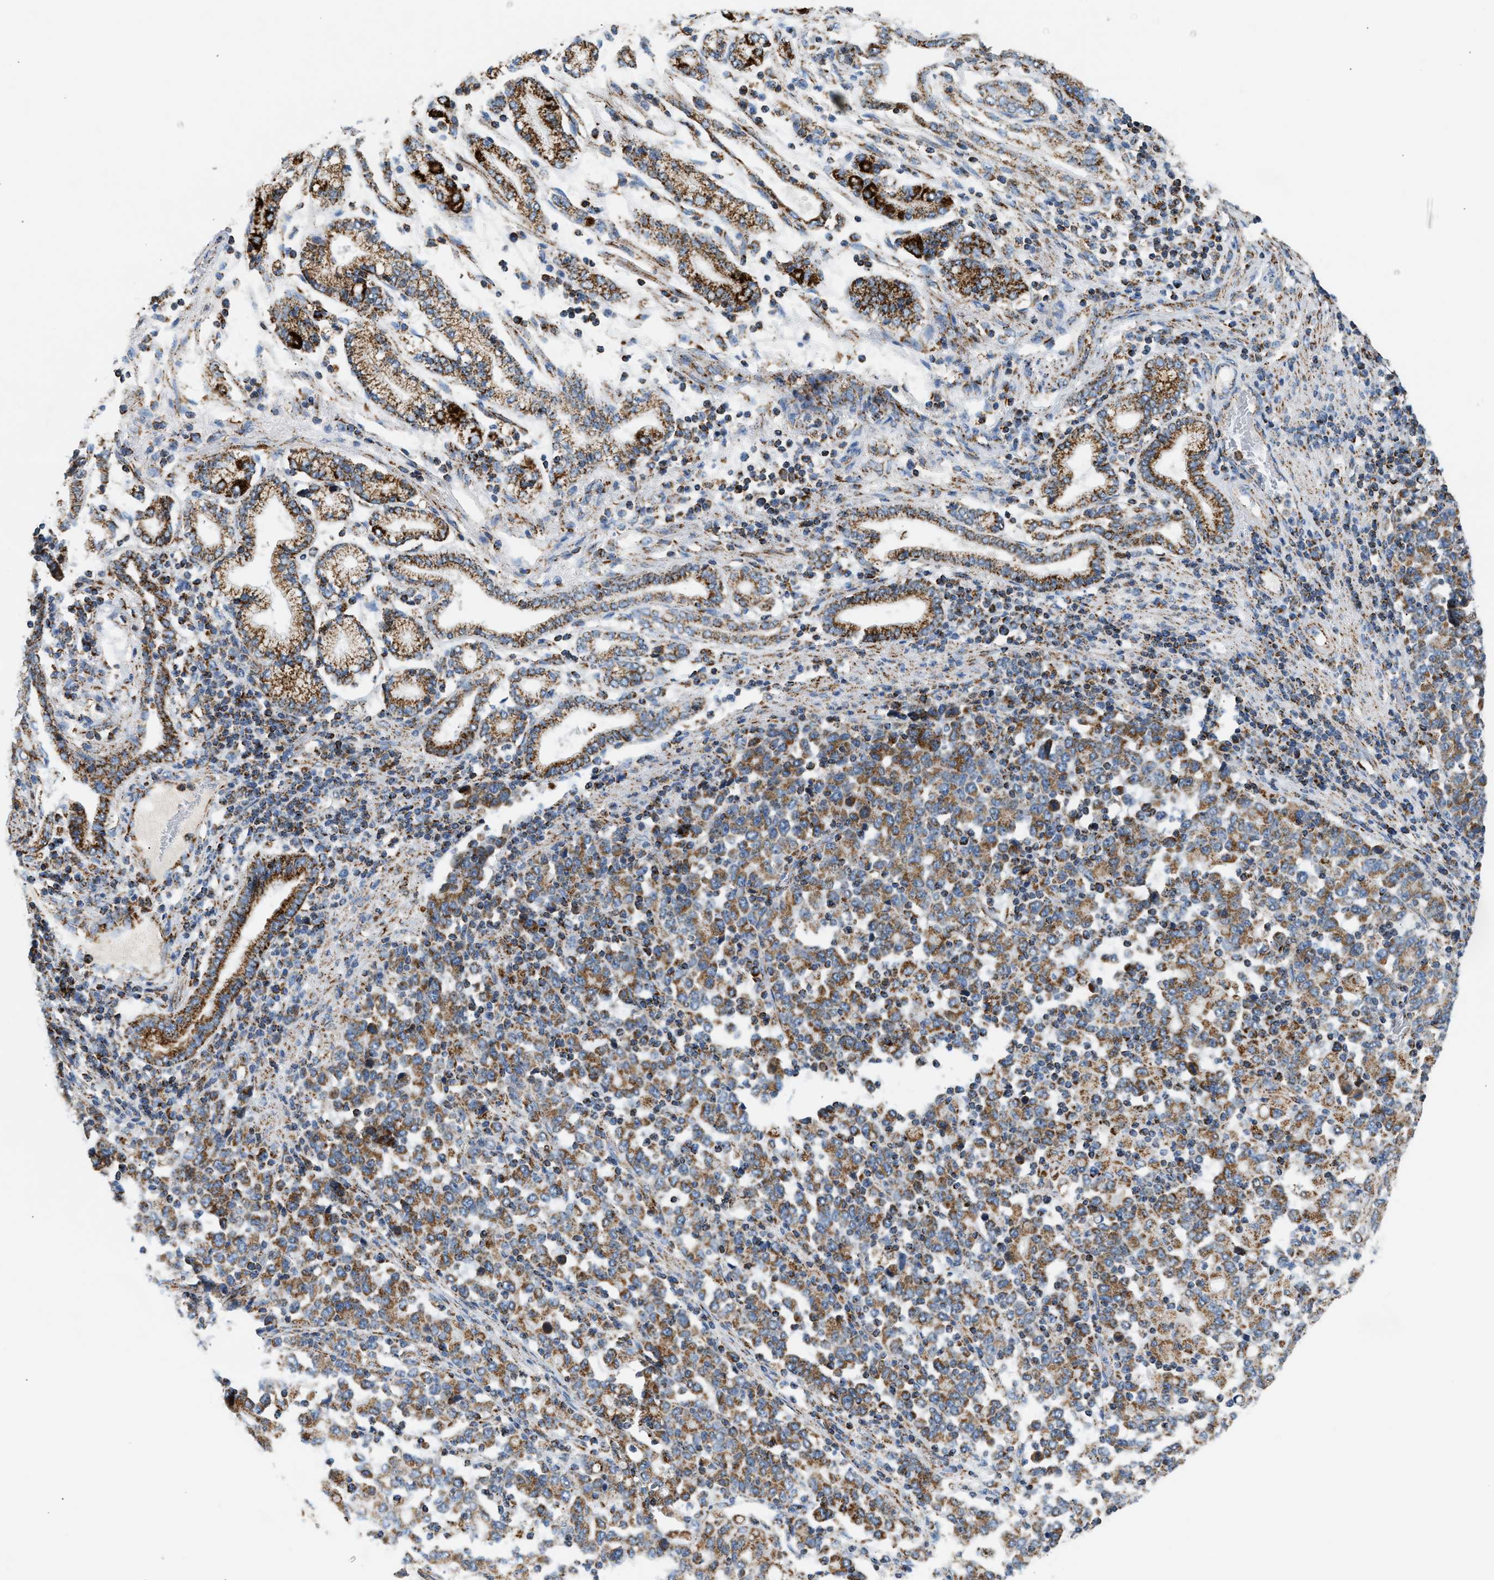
{"staining": {"intensity": "moderate", "quantity": ">75%", "location": "cytoplasmic/membranous"}, "tissue": "stomach cancer", "cell_type": "Tumor cells", "image_type": "cancer", "snomed": [{"axis": "morphology", "description": "Adenocarcinoma, NOS"}, {"axis": "topography", "description": "Stomach, upper"}], "caption": "High-magnification brightfield microscopy of stomach cancer (adenocarcinoma) stained with DAB (brown) and counterstained with hematoxylin (blue). tumor cells exhibit moderate cytoplasmic/membranous staining is present in about>75% of cells. (Stains: DAB (3,3'-diaminobenzidine) in brown, nuclei in blue, Microscopy: brightfield microscopy at high magnification).", "gene": "OGDH", "patient": {"sex": "male", "age": 69}}